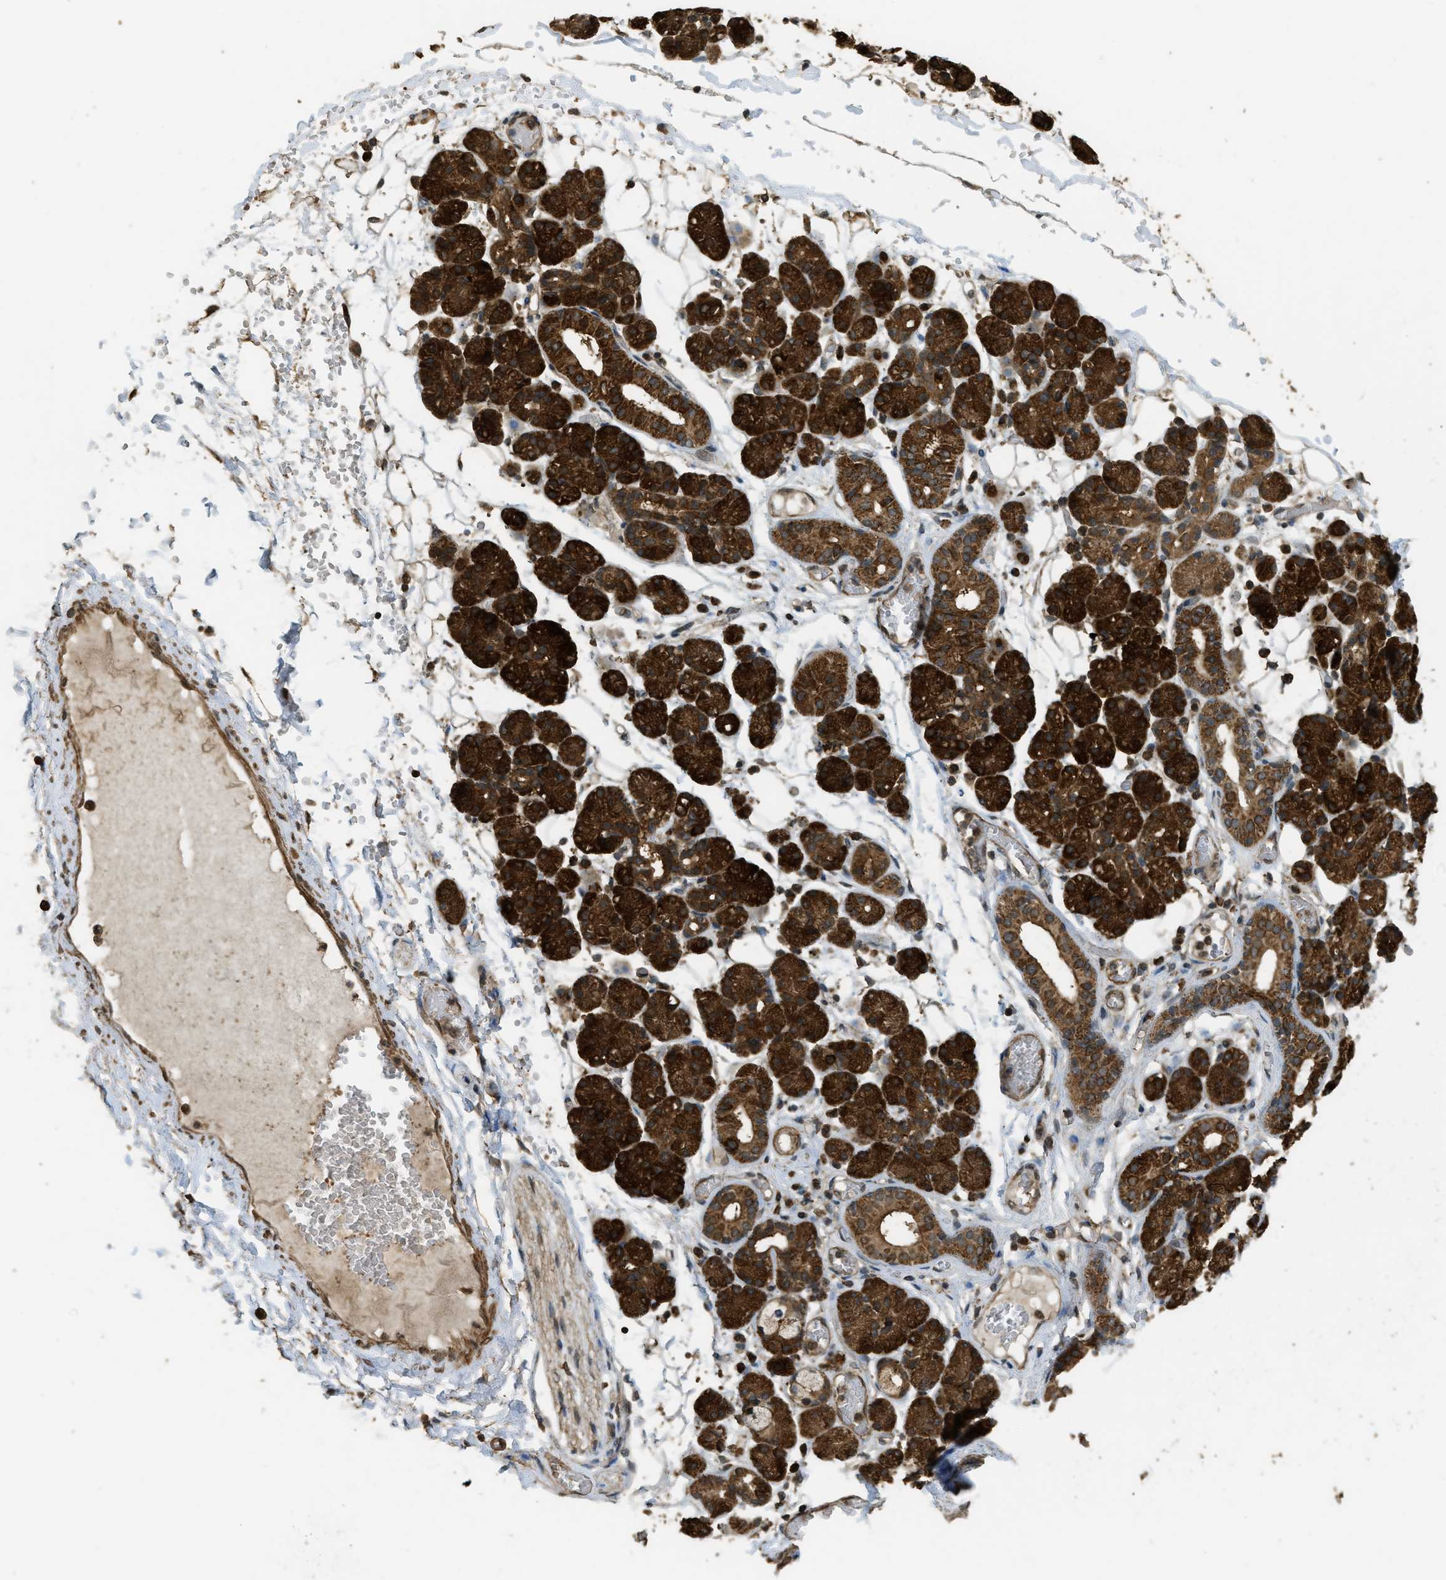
{"staining": {"intensity": "strong", "quantity": ">75%", "location": "cytoplasmic/membranous"}, "tissue": "salivary gland", "cell_type": "Glandular cells", "image_type": "normal", "snomed": [{"axis": "morphology", "description": "Normal tissue, NOS"}, {"axis": "topography", "description": "Salivary gland"}], "caption": "An IHC micrograph of normal tissue is shown. Protein staining in brown highlights strong cytoplasmic/membranous positivity in salivary gland within glandular cells. Nuclei are stained in blue.", "gene": "CTPS1", "patient": {"sex": "male", "age": 63}}